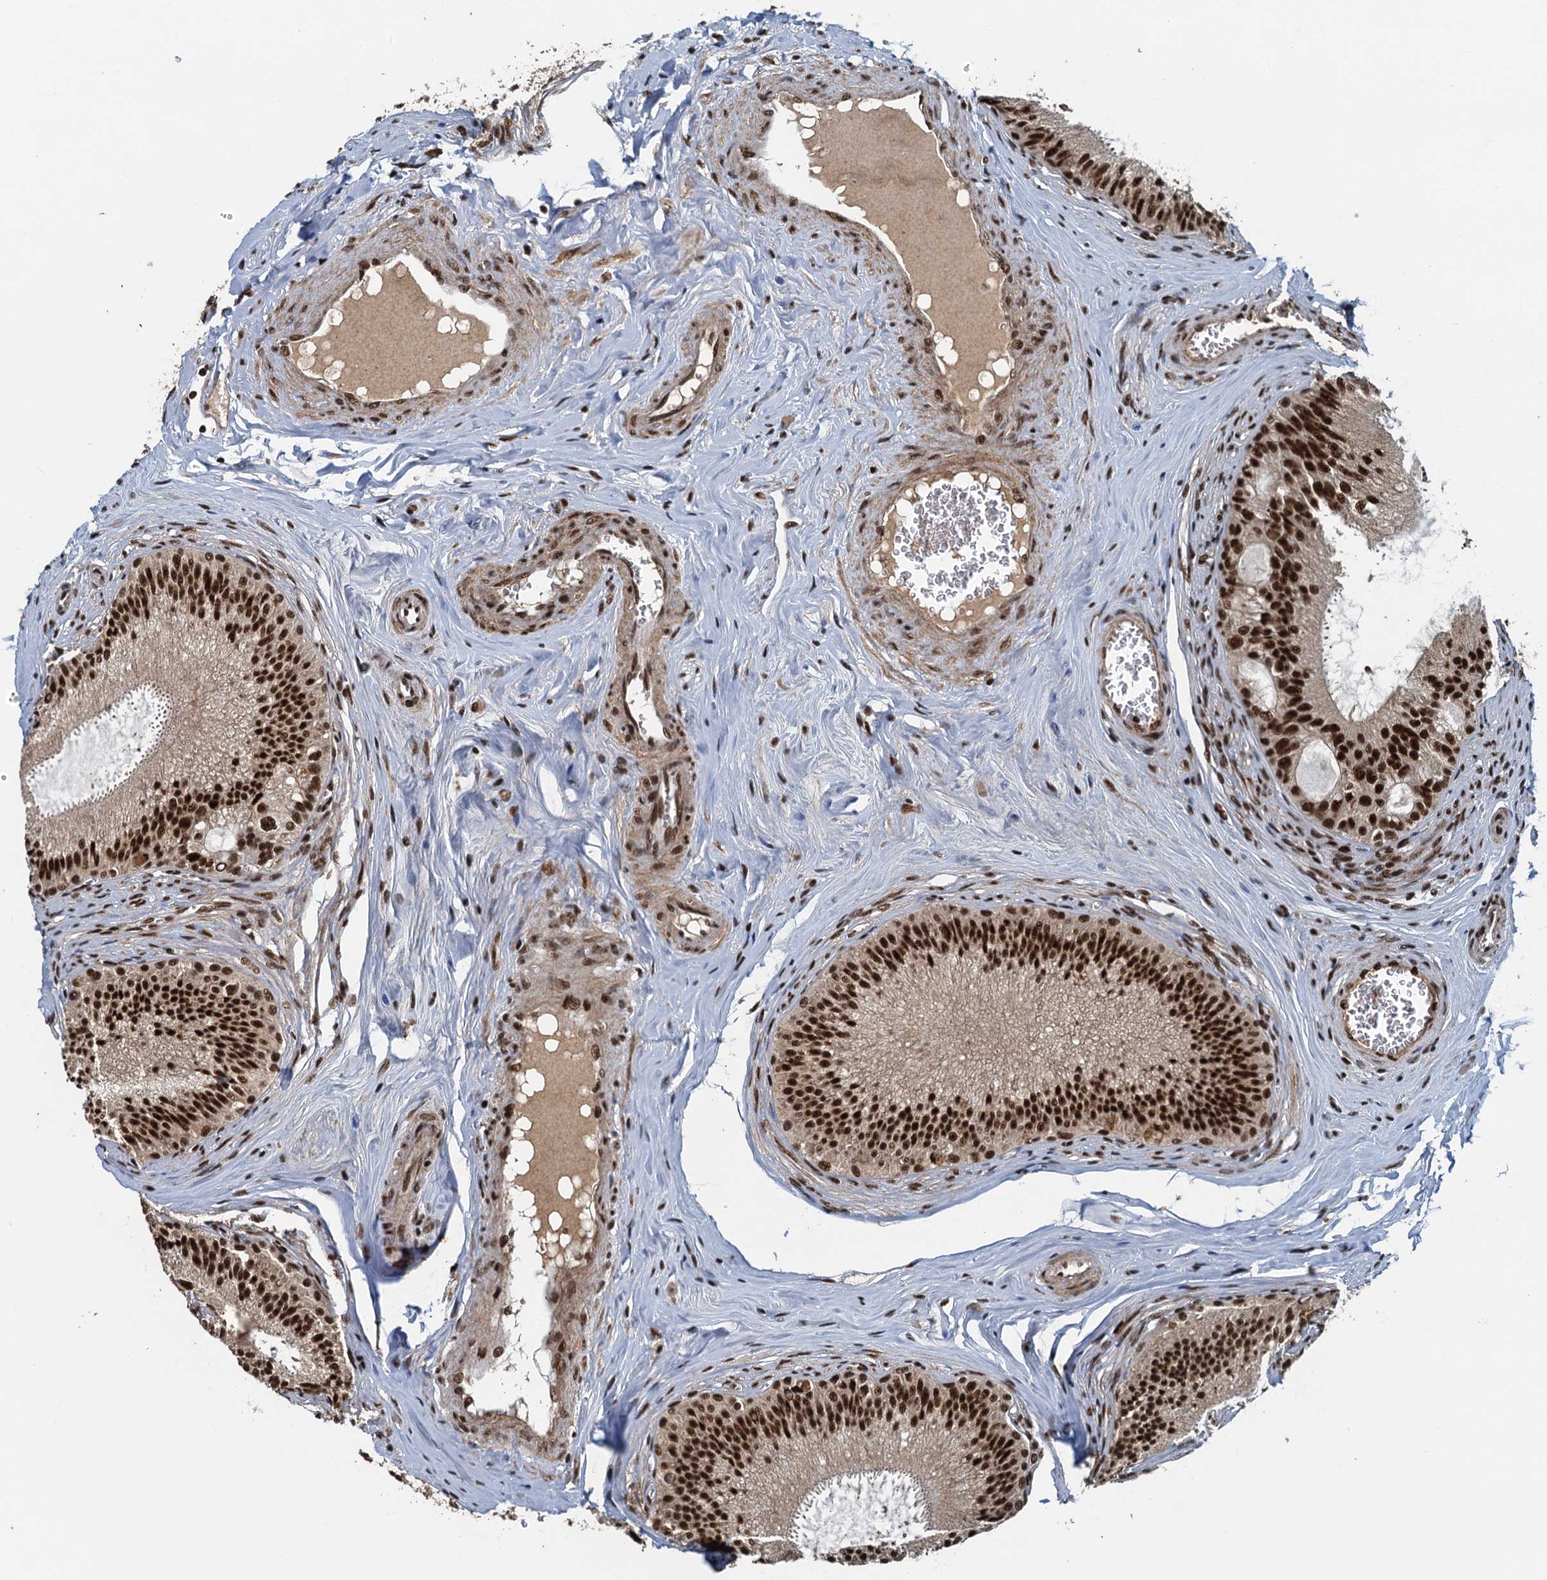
{"staining": {"intensity": "strong", "quantity": ">75%", "location": "nuclear"}, "tissue": "epididymis", "cell_type": "Glandular cells", "image_type": "normal", "snomed": [{"axis": "morphology", "description": "Normal tissue, NOS"}, {"axis": "topography", "description": "Epididymis"}], "caption": "Immunohistochemistry of benign epididymis demonstrates high levels of strong nuclear expression in about >75% of glandular cells. The protein of interest is shown in brown color, while the nuclei are stained blue.", "gene": "ZC3H18", "patient": {"sex": "male", "age": 46}}